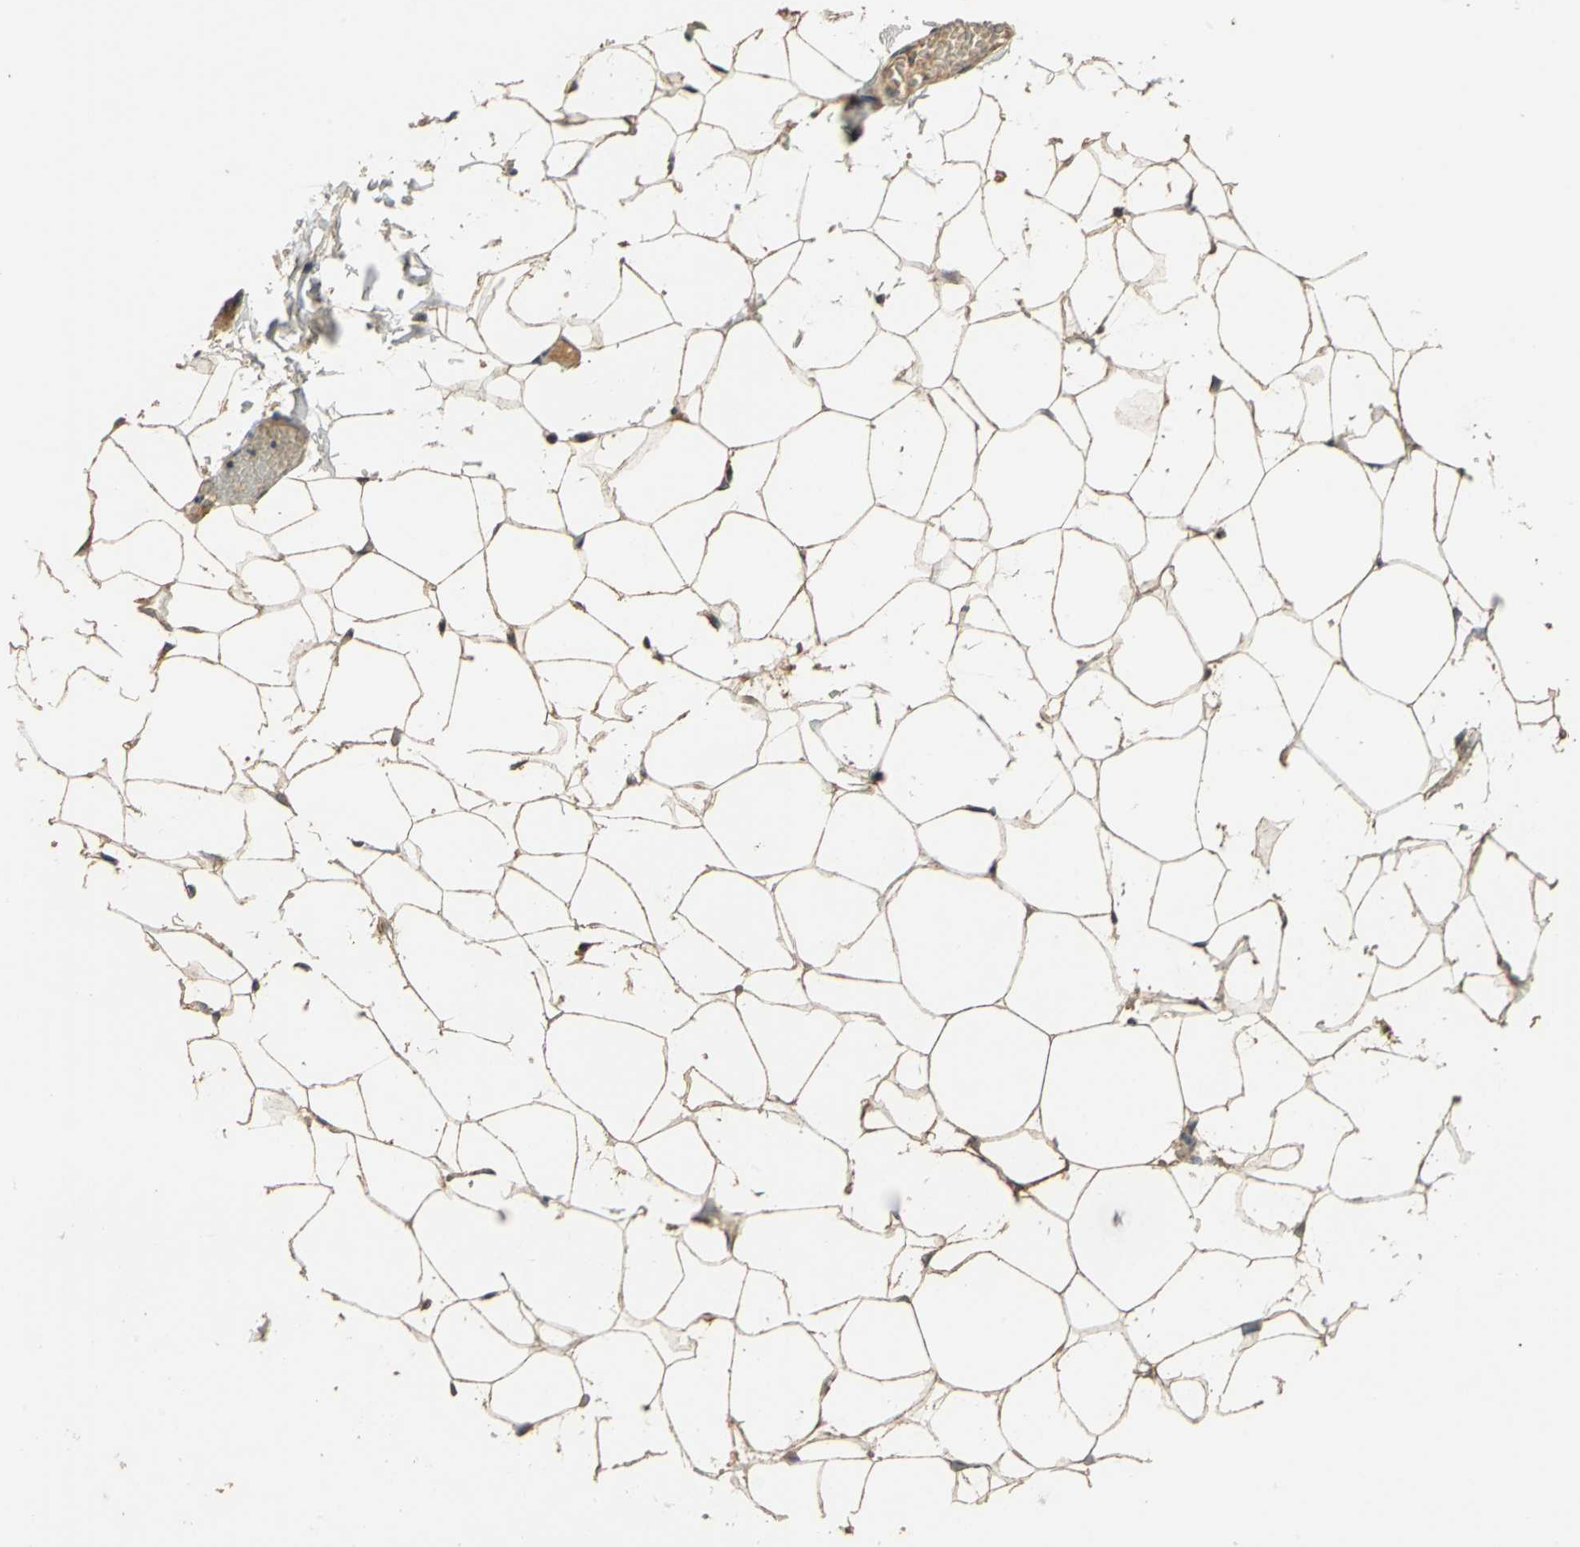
{"staining": {"intensity": "moderate", "quantity": ">75%", "location": "cytoplasmic/membranous"}, "tissue": "adipose tissue", "cell_type": "Adipocytes", "image_type": "normal", "snomed": [{"axis": "morphology", "description": "Normal tissue, NOS"}, {"axis": "topography", "description": "Breast"}, {"axis": "topography", "description": "Soft tissue"}], "caption": "Adipocytes show medium levels of moderate cytoplasmic/membranous expression in approximately >75% of cells in unremarkable adipose tissue.", "gene": "AHSA1", "patient": {"sex": "female", "age": 25}}